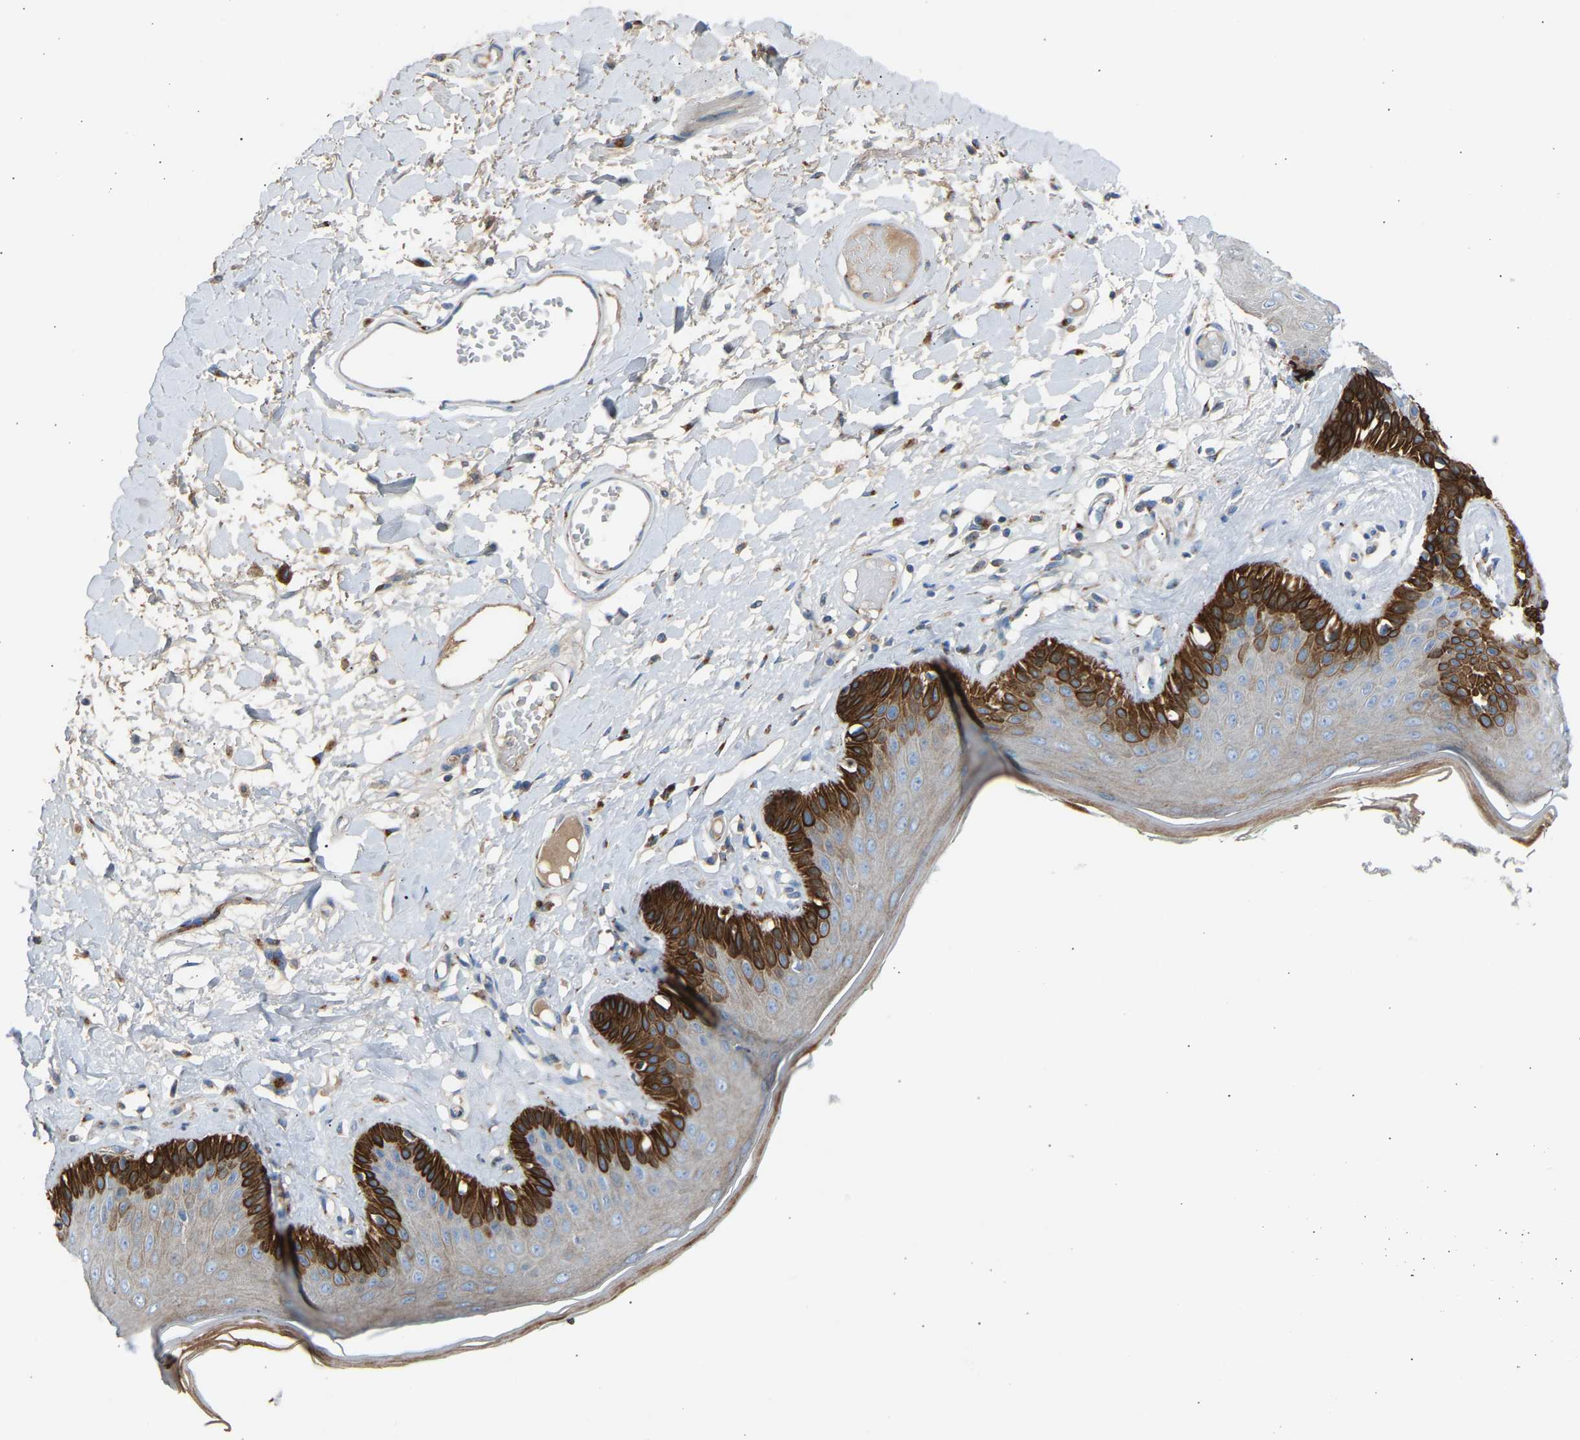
{"staining": {"intensity": "strong", "quantity": "<25%", "location": "cytoplasmic/membranous"}, "tissue": "skin", "cell_type": "Epidermal cells", "image_type": "normal", "snomed": [{"axis": "morphology", "description": "Normal tissue, NOS"}, {"axis": "topography", "description": "Vulva"}], "caption": "This image demonstrates IHC staining of normal skin, with medium strong cytoplasmic/membranous positivity in about <25% of epidermal cells.", "gene": "CYREN", "patient": {"sex": "female", "age": 73}}